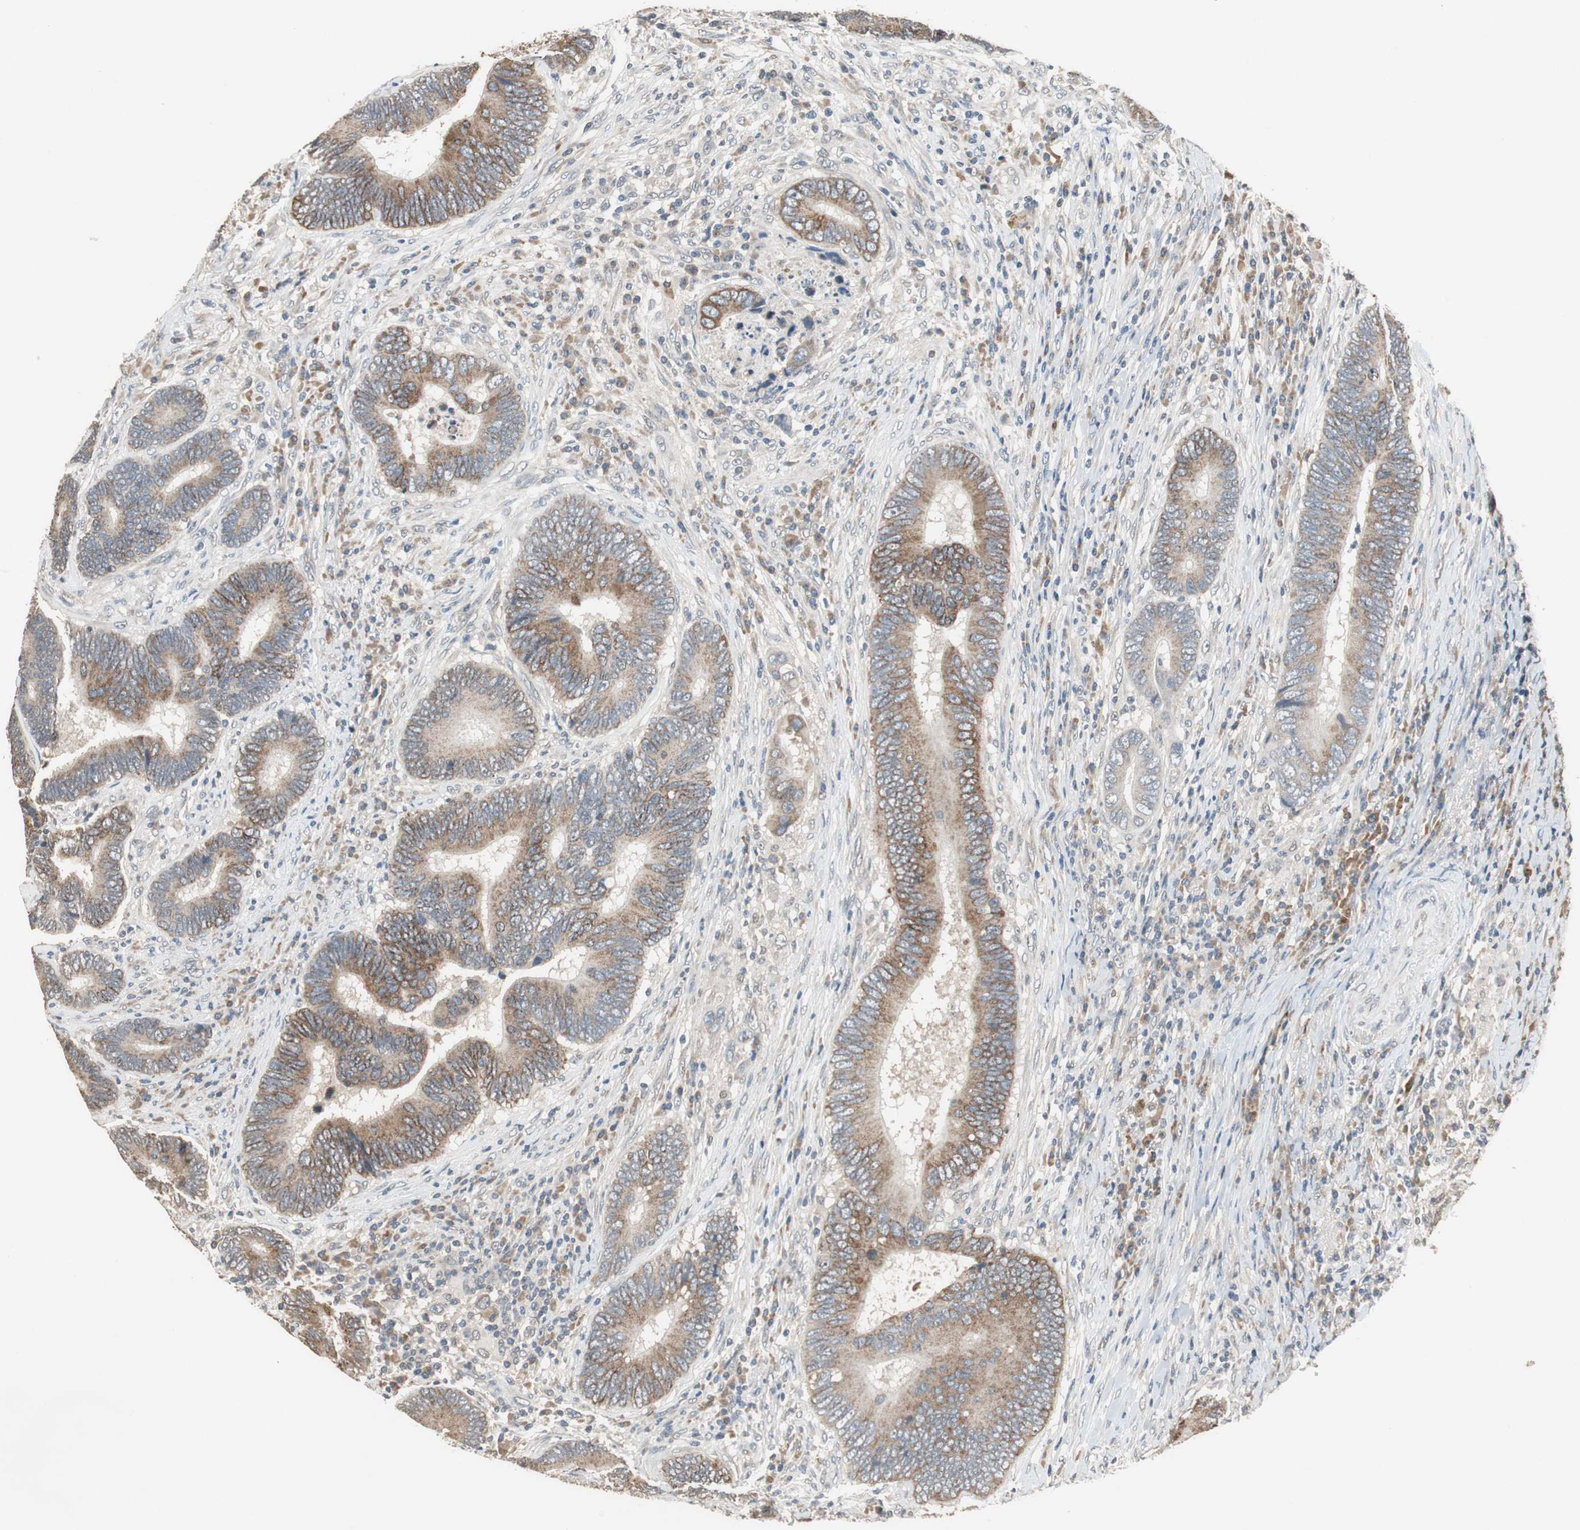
{"staining": {"intensity": "moderate", "quantity": ">75%", "location": "cytoplasmic/membranous"}, "tissue": "colorectal cancer", "cell_type": "Tumor cells", "image_type": "cancer", "snomed": [{"axis": "morphology", "description": "Adenocarcinoma, NOS"}, {"axis": "topography", "description": "Colon"}], "caption": "There is medium levels of moderate cytoplasmic/membranous positivity in tumor cells of adenocarcinoma (colorectal), as demonstrated by immunohistochemical staining (brown color).", "gene": "PI4KB", "patient": {"sex": "female", "age": 78}}